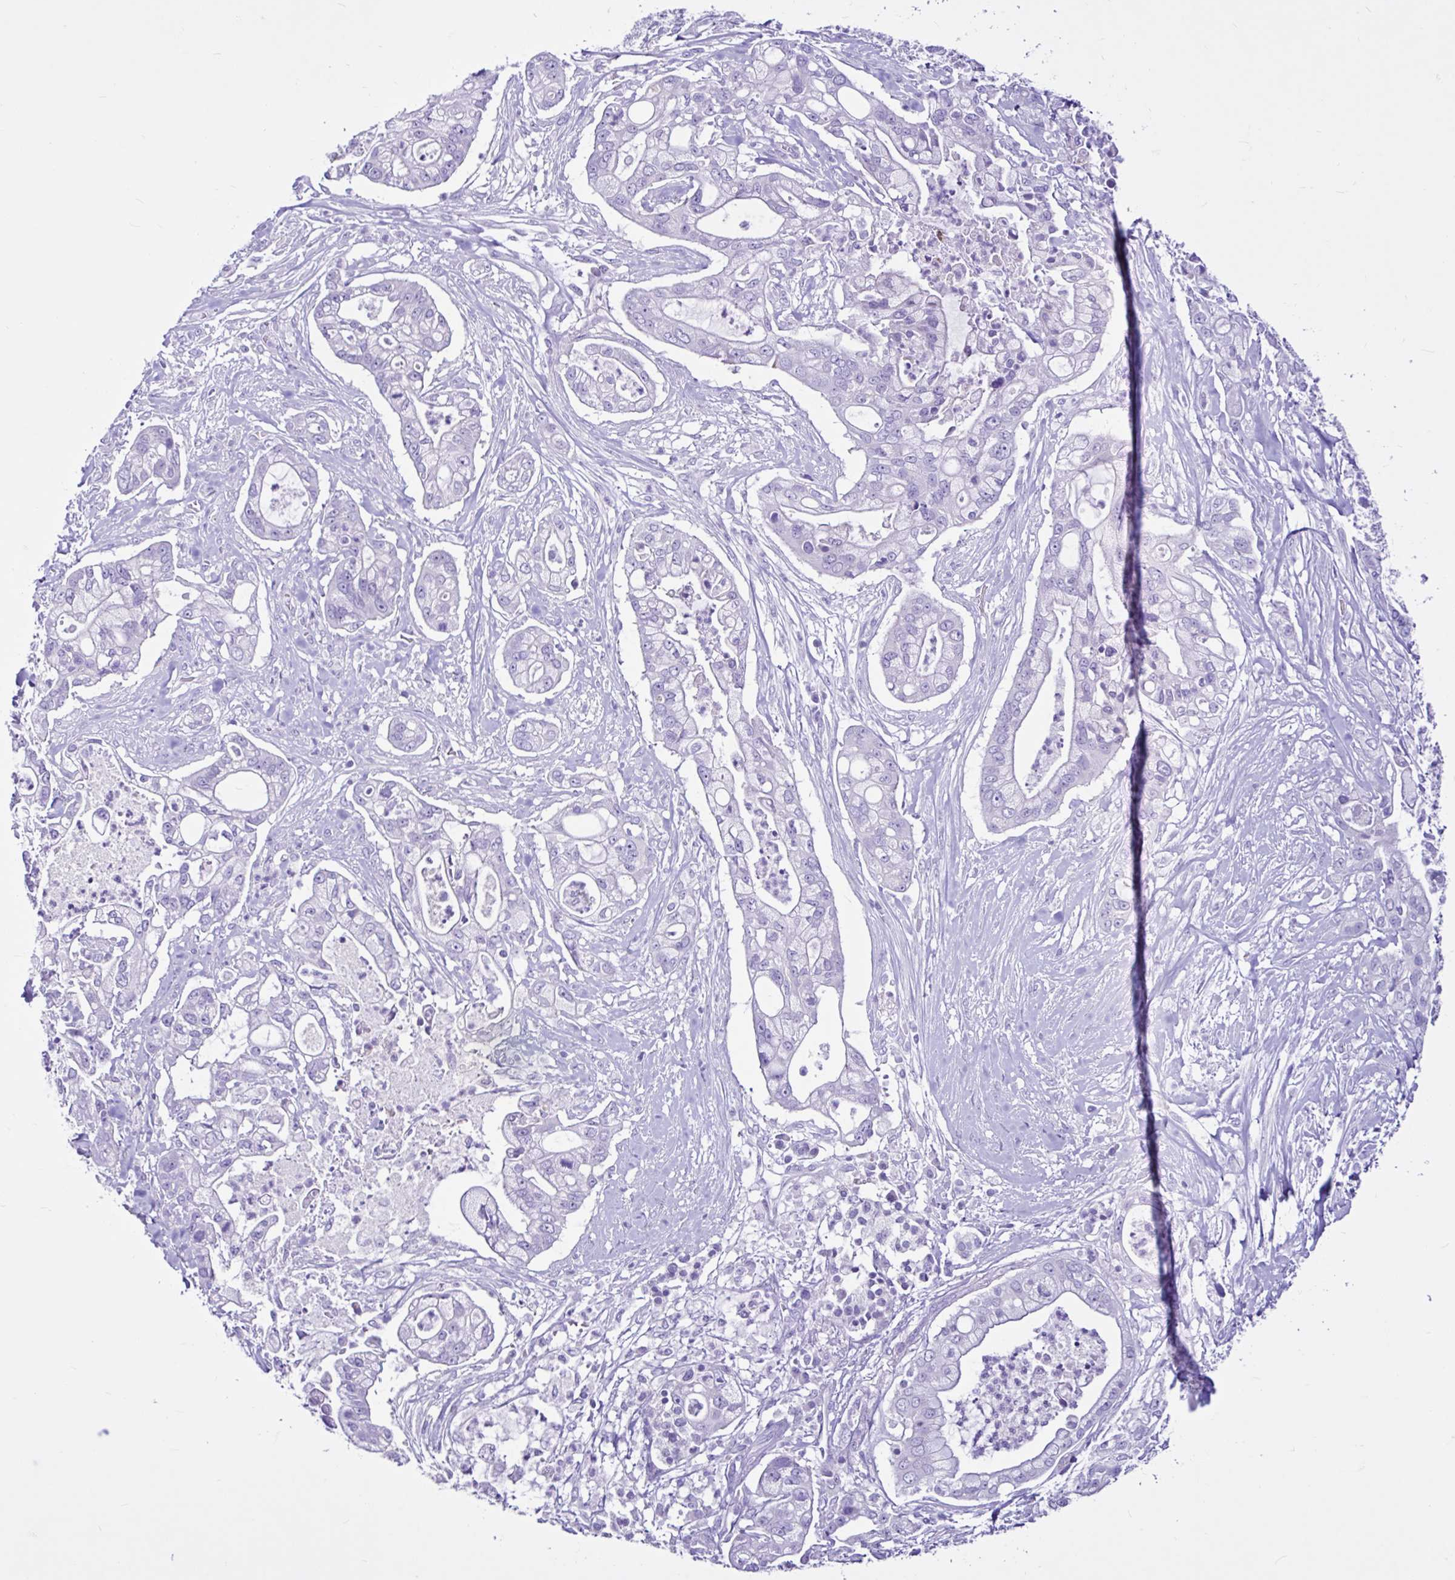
{"staining": {"intensity": "negative", "quantity": "none", "location": "none"}, "tissue": "pancreatic cancer", "cell_type": "Tumor cells", "image_type": "cancer", "snomed": [{"axis": "morphology", "description": "Adenocarcinoma, NOS"}, {"axis": "topography", "description": "Pancreas"}], "caption": "The photomicrograph exhibits no significant positivity in tumor cells of pancreatic cancer. (Immunohistochemistry (ihc), brightfield microscopy, high magnification).", "gene": "CYP19A1", "patient": {"sex": "female", "age": 69}}